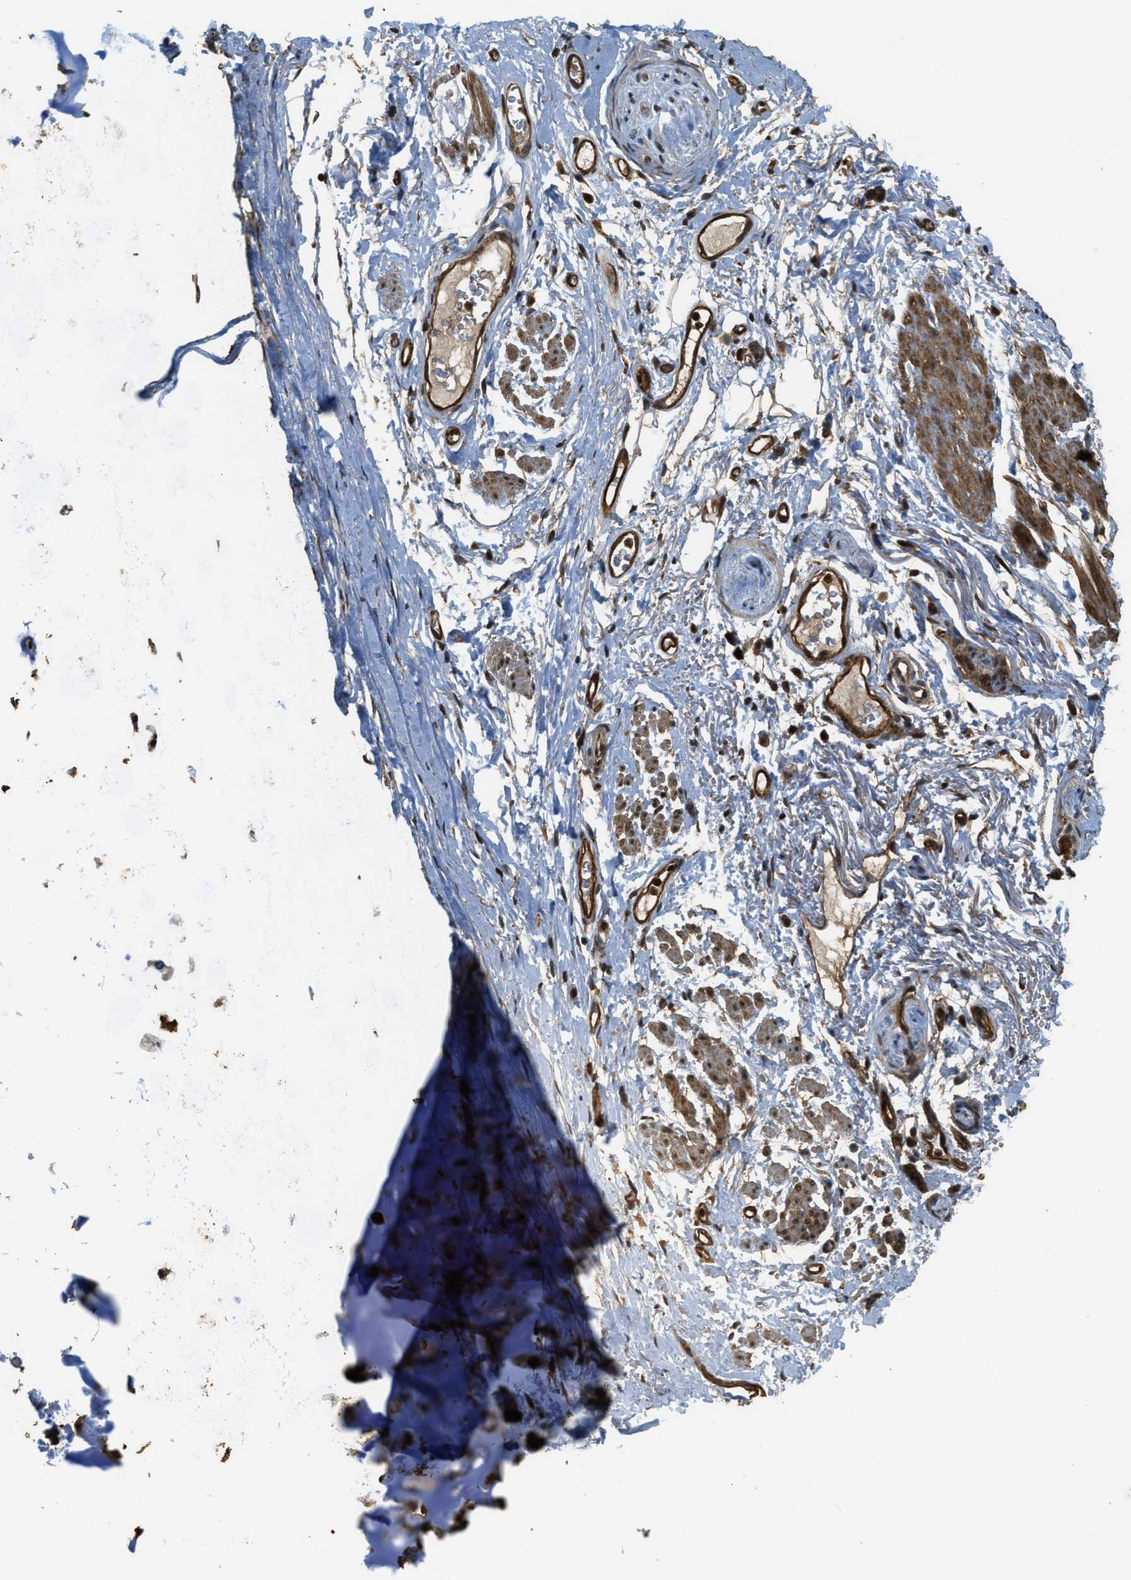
{"staining": {"intensity": "strong", "quantity": ">75%", "location": "cytoplasmic/membranous,nuclear"}, "tissue": "adipose tissue", "cell_type": "Adipocytes", "image_type": "normal", "snomed": [{"axis": "morphology", "description": "Normal tissue, NOS"}, {"axis": "topography", "description": "Cartilage tissue"}, {"axis": "topography", "description": "Bronchus"}], "caption": "This is an image of immunohistochemistry (IHC) staining of normal adipose tissue, which shows strong staining in the cytoplasmic/membranous,nuclear of adipocytes.", "gene": "PPP6R3", "patient": {"sex": "female", "age": 73}}